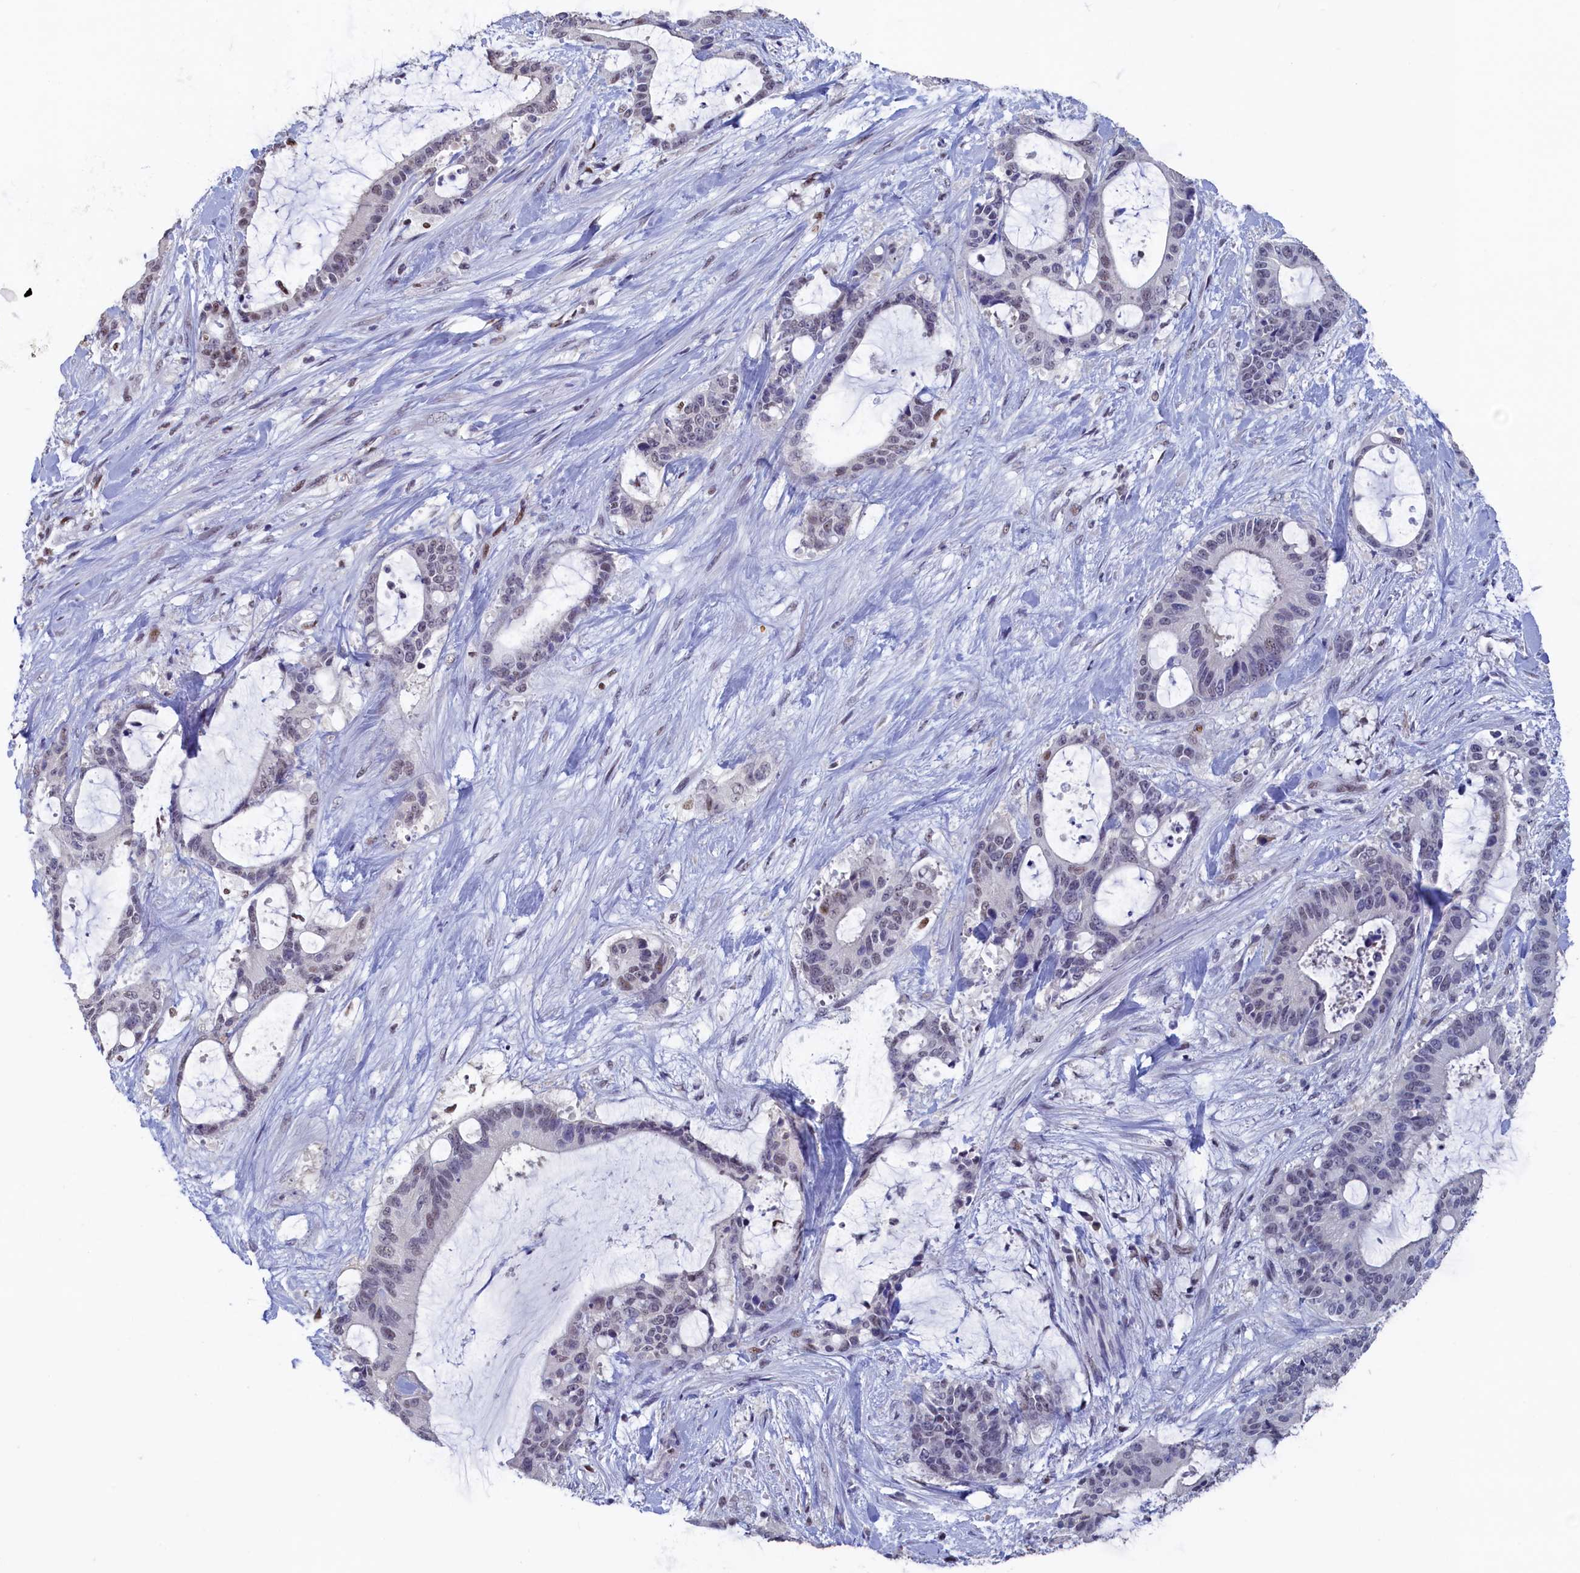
{"staining": {"intensity": "negative", "quantity": "none", "location": "none"}, "tissue": "liver cancer", "cell_type": "Tumor cells", "image_type": "cancer", "snomed": [{"axis": "morphology", "description": "Normal tissue, NOS"}, {"axis": "morphology", "description": "Cholangiocarcinoma"}, {"axis": "topography", "description": "Liver"}, {"axis": "topography", "description": "Peripheral nerve tissue"}], "caption": "Histopathology image shows no significant protein staining in tumor cells of liver cancer.", "gene": "MOSPD3", "patient": {"sex": "female", "age": 73}}